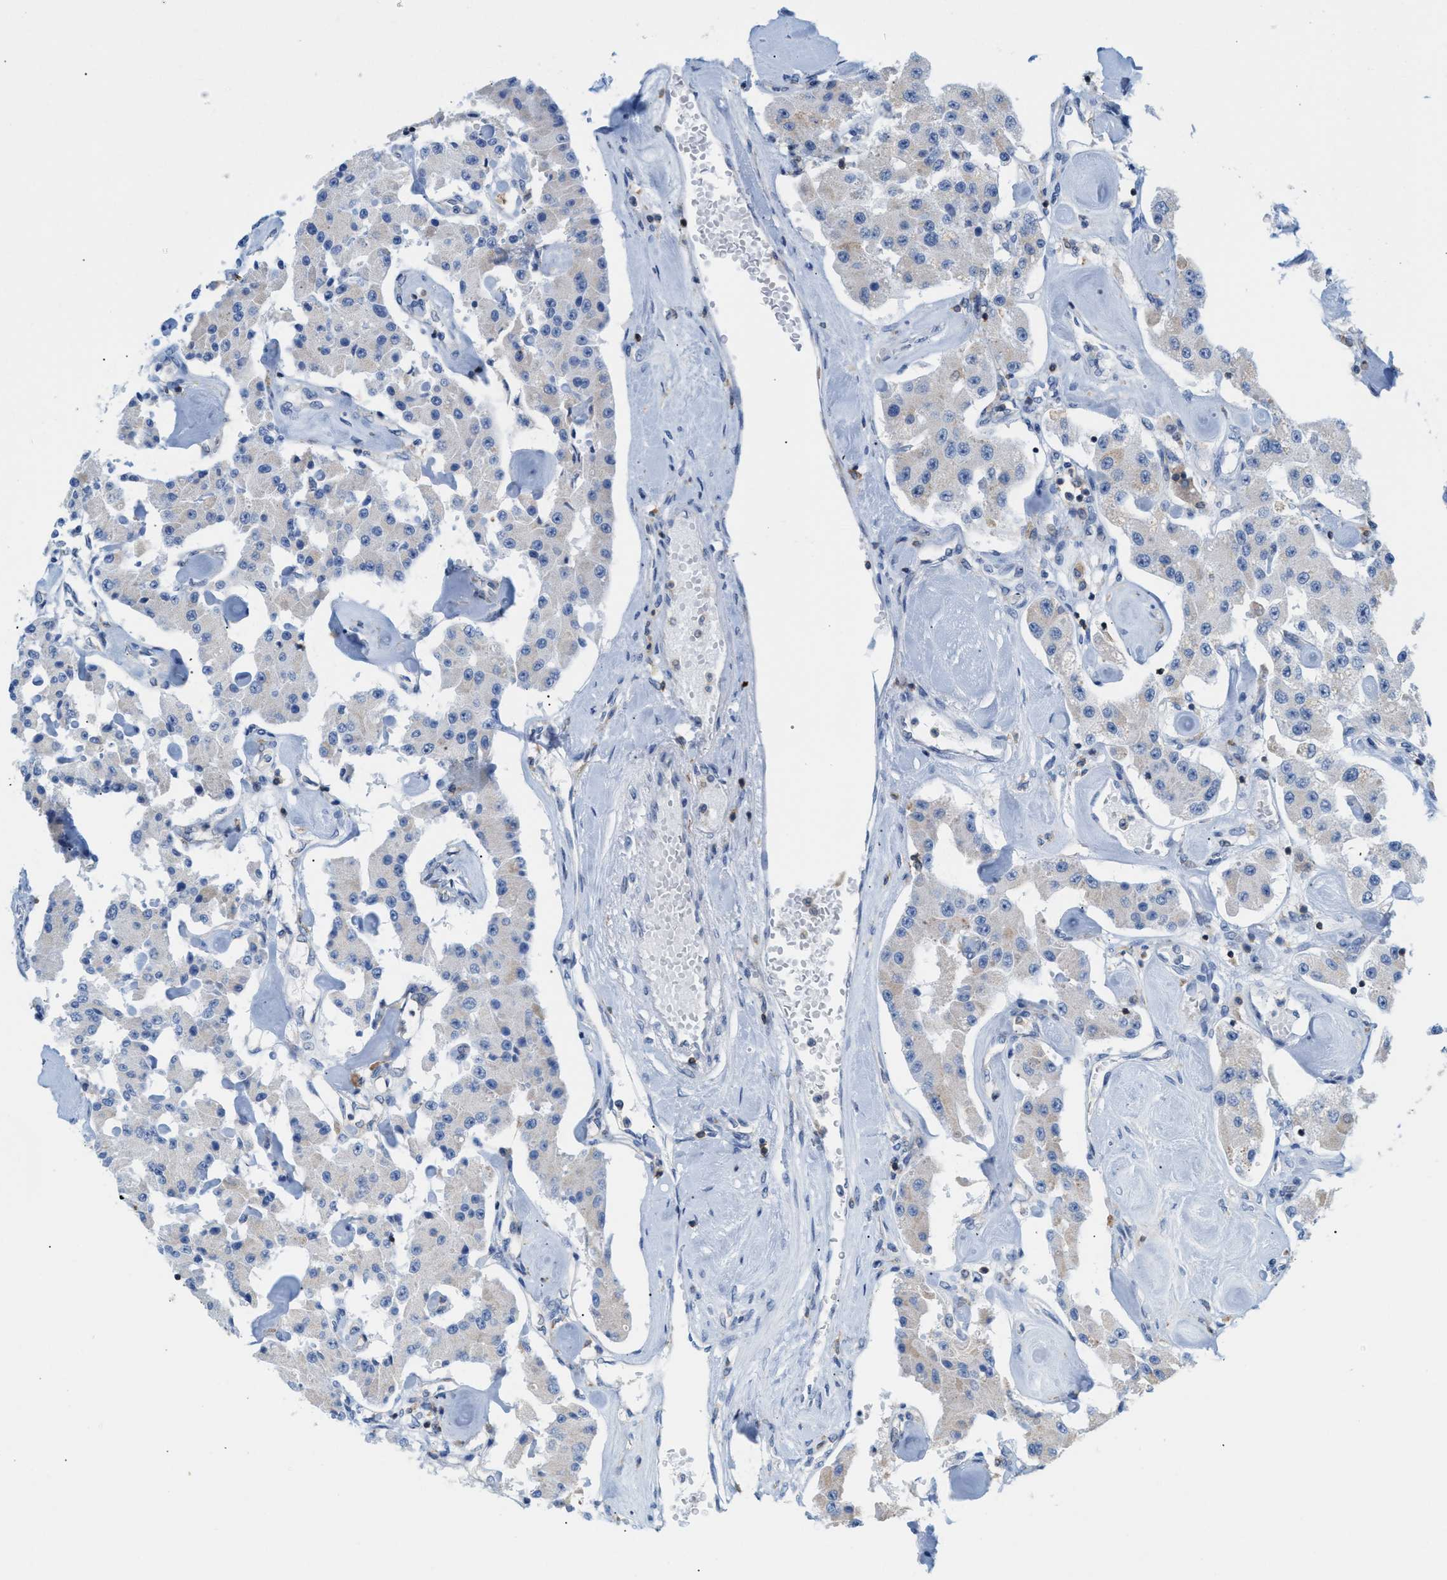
{"staining": {"intensity": "negative", "quantity": "none", "location": "none"}, "tissue": "carcinoid", "cell_type": "Tumor cells", "image_type": "cancer", "snomed": [{"axis": "morphology", "description": "Carcinoid, malignant, NOS"}, {"axis": "topography", "description": "Pancreas"}], "caption": "Malignant carcinoid stained for a protein using immunohistochemistry (IHC) exhibits no positivity tumor cells.", "gene": "IL16", "patient": {"sex": "male", "age": 41}}